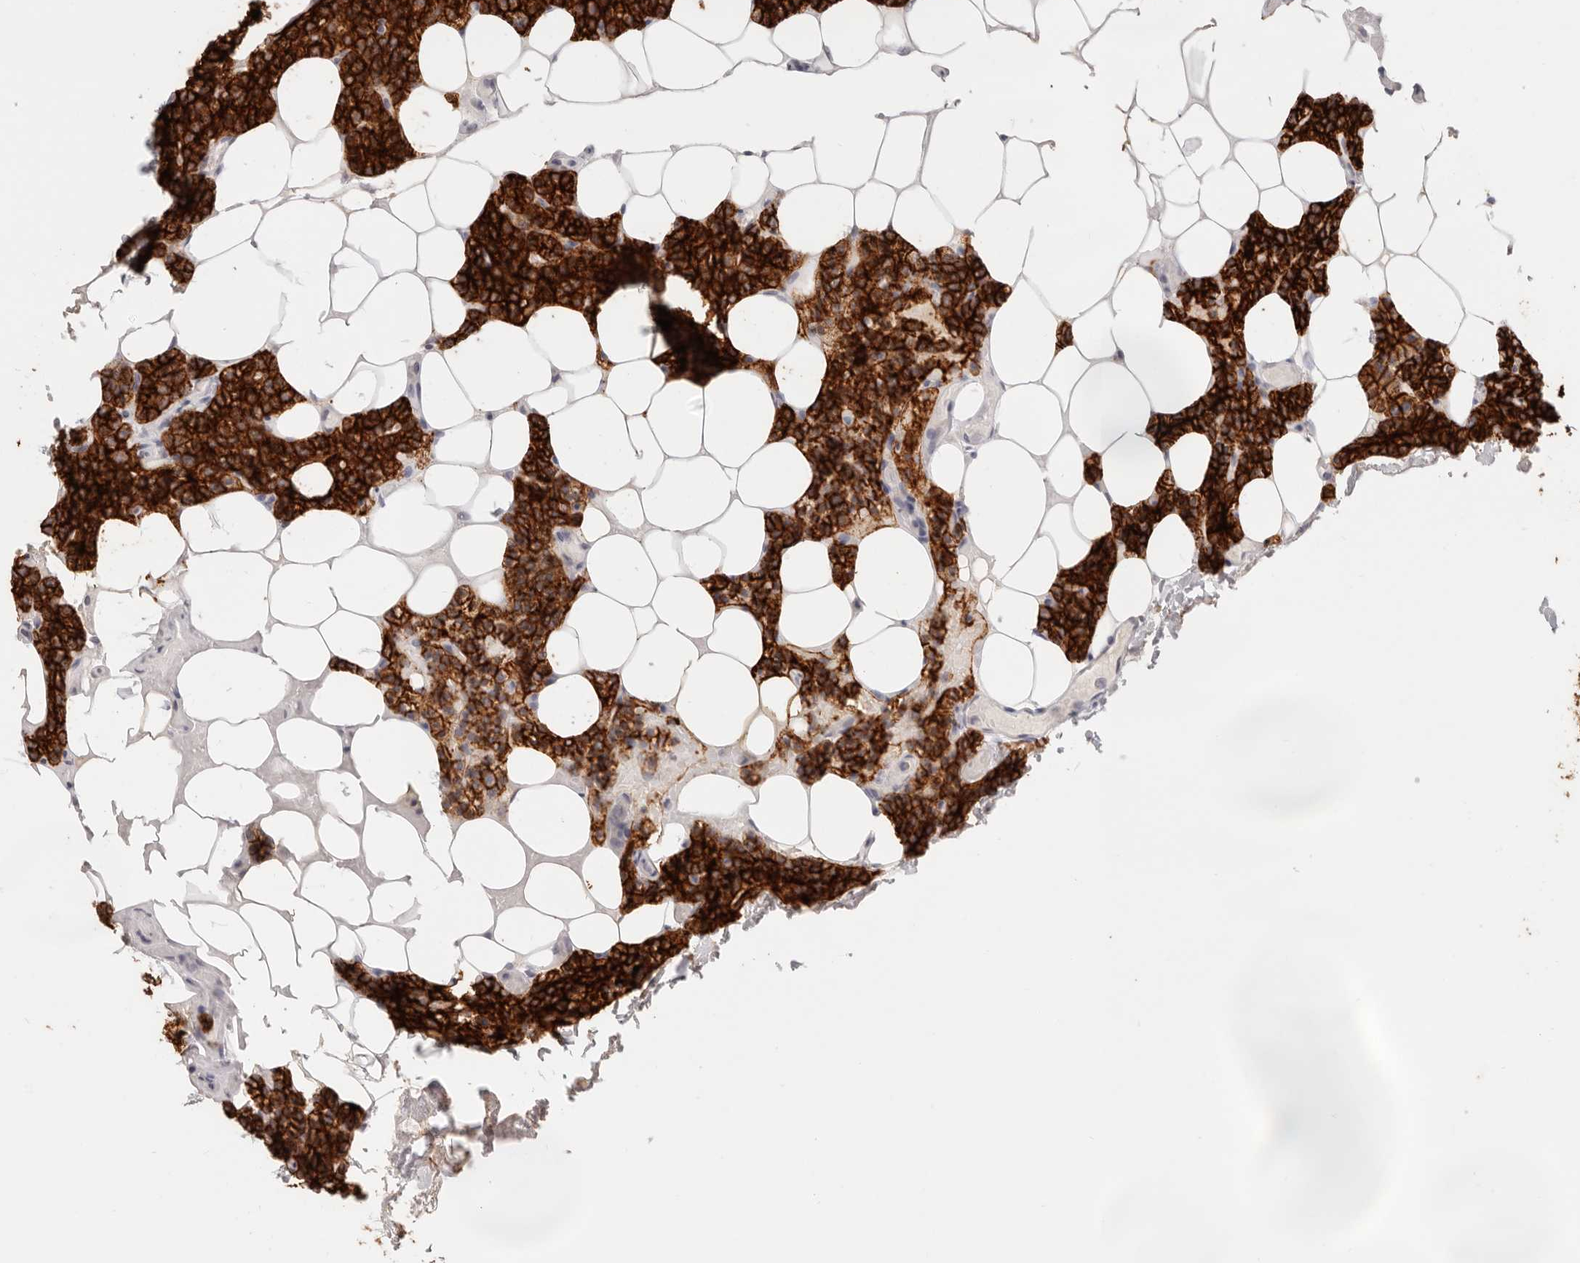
{"staining": {"intensity": "strong", "quantity": ">75%", "location": "cytoplasmic/membranous"}, "tissue": "parathyroid gland", "cell_type": "Glandular cells", "image_type": "normal", "snomed": [{"axis": "morphology", "description": "Normal tissue, NOS"}, {"axis": "topography", "description": "Parathyroid gland"}], "caption": "Immunohistochemistry micrograph of normal parathyroid gland: parathyroid gland stained using immunohistochemistry demonstrates high levels of strong protein expression localized specifically in the cytoplasmic/membranous of glandular cells, appearing as a cytoplasmic/membranous brown color.", "gene": "EPCAM", "patient": {"sex": "male", "age": 75}}